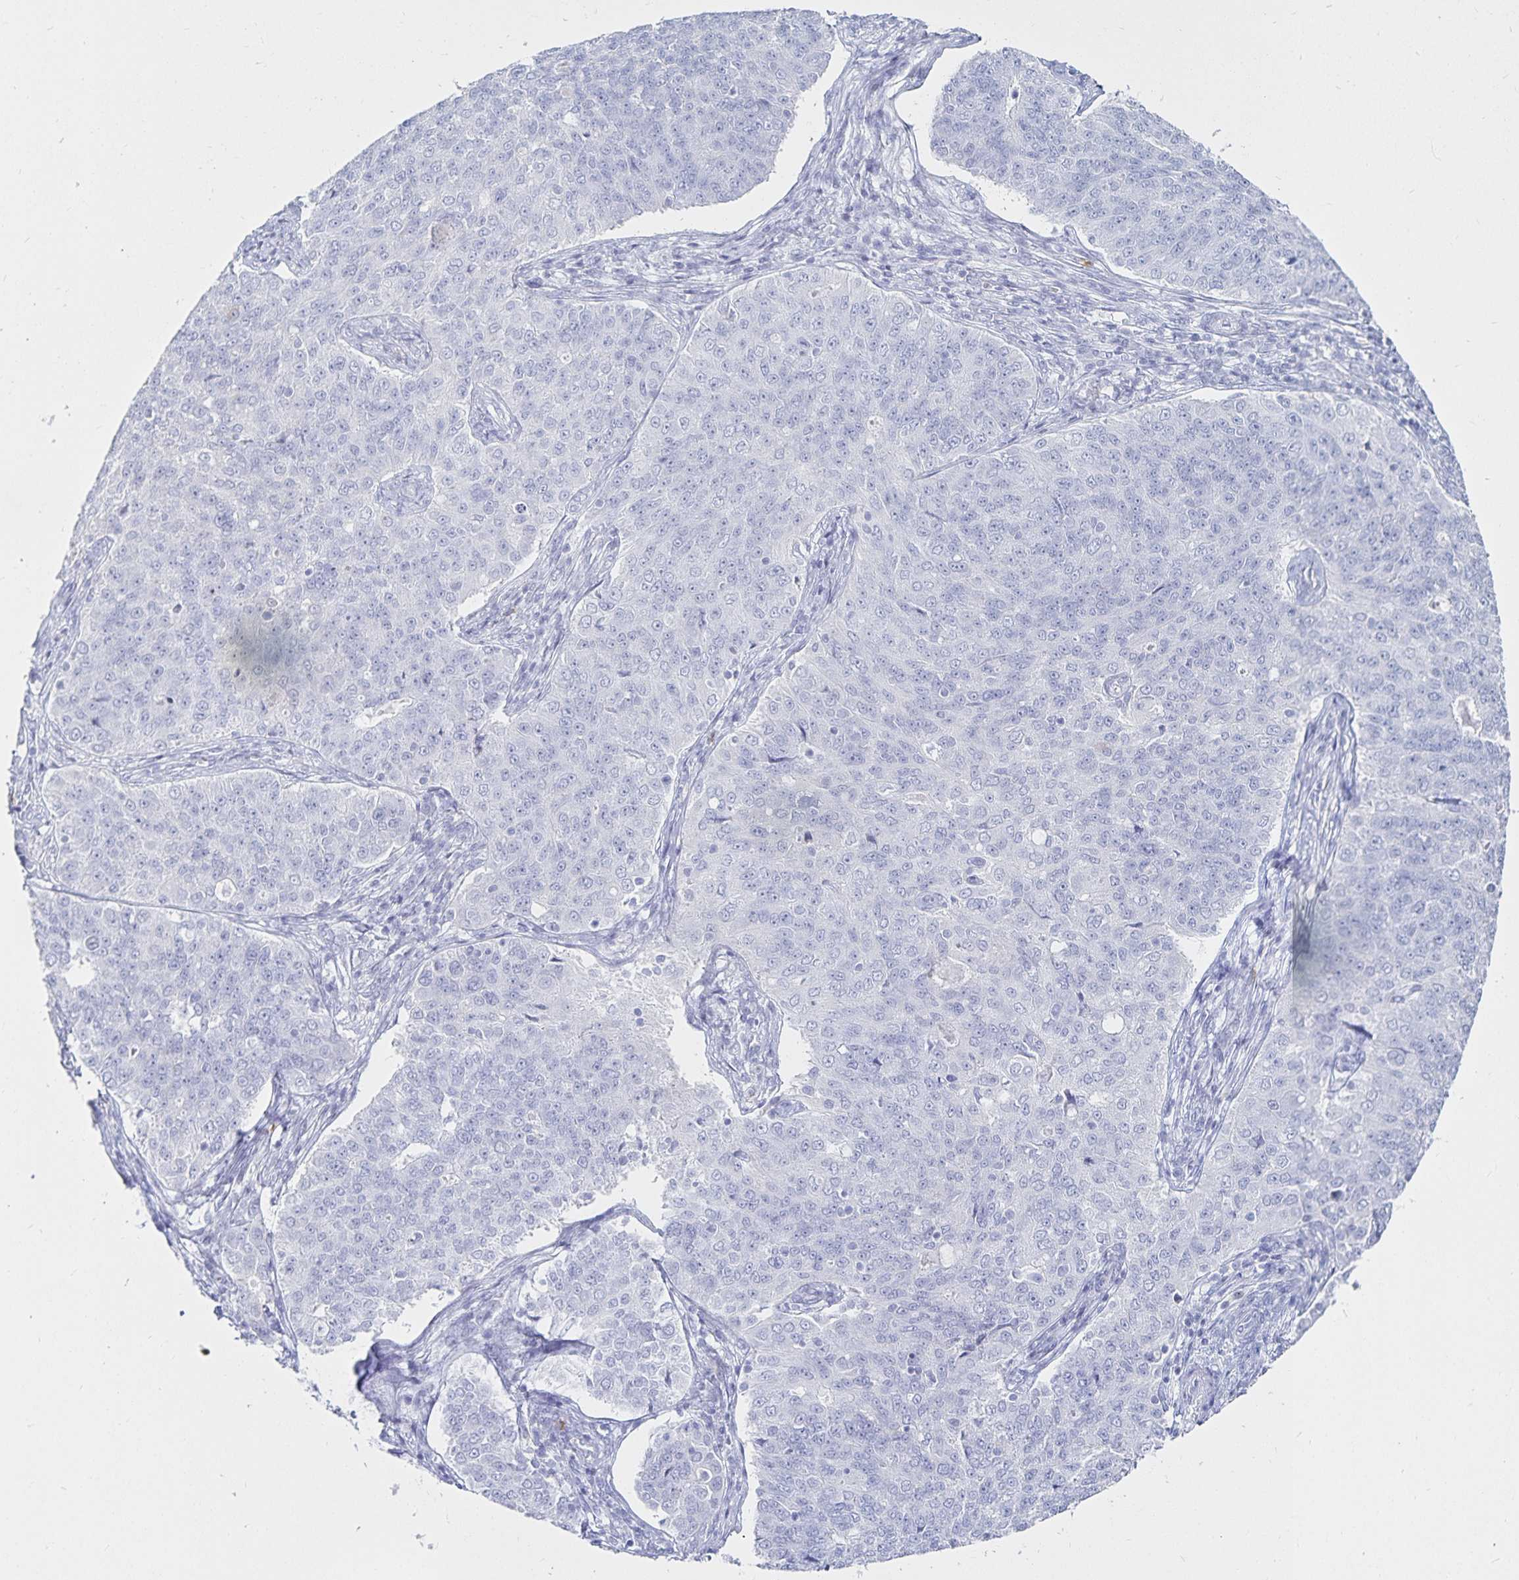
{"staining": {"intensity": "negative", "quantity": "none", "location": "none"}, "tissue": "endometrial cancer", "cell_type": "Tumor cells", "image_type": "cancer", "snomed": [{"axis": "morphology", "description": "Adenocarcinoma, NOS"}, {"axis": "topography", "description": "Endometrium"}], "caption": "There is no significant staining in tumor cells of endometrial cancer. The staining is performed using DAB brown chromogen with nuclei counter-stained in using hematoxylin.", "gene": "TNIP1", "patient": {"sex": "female", "age": 43}}